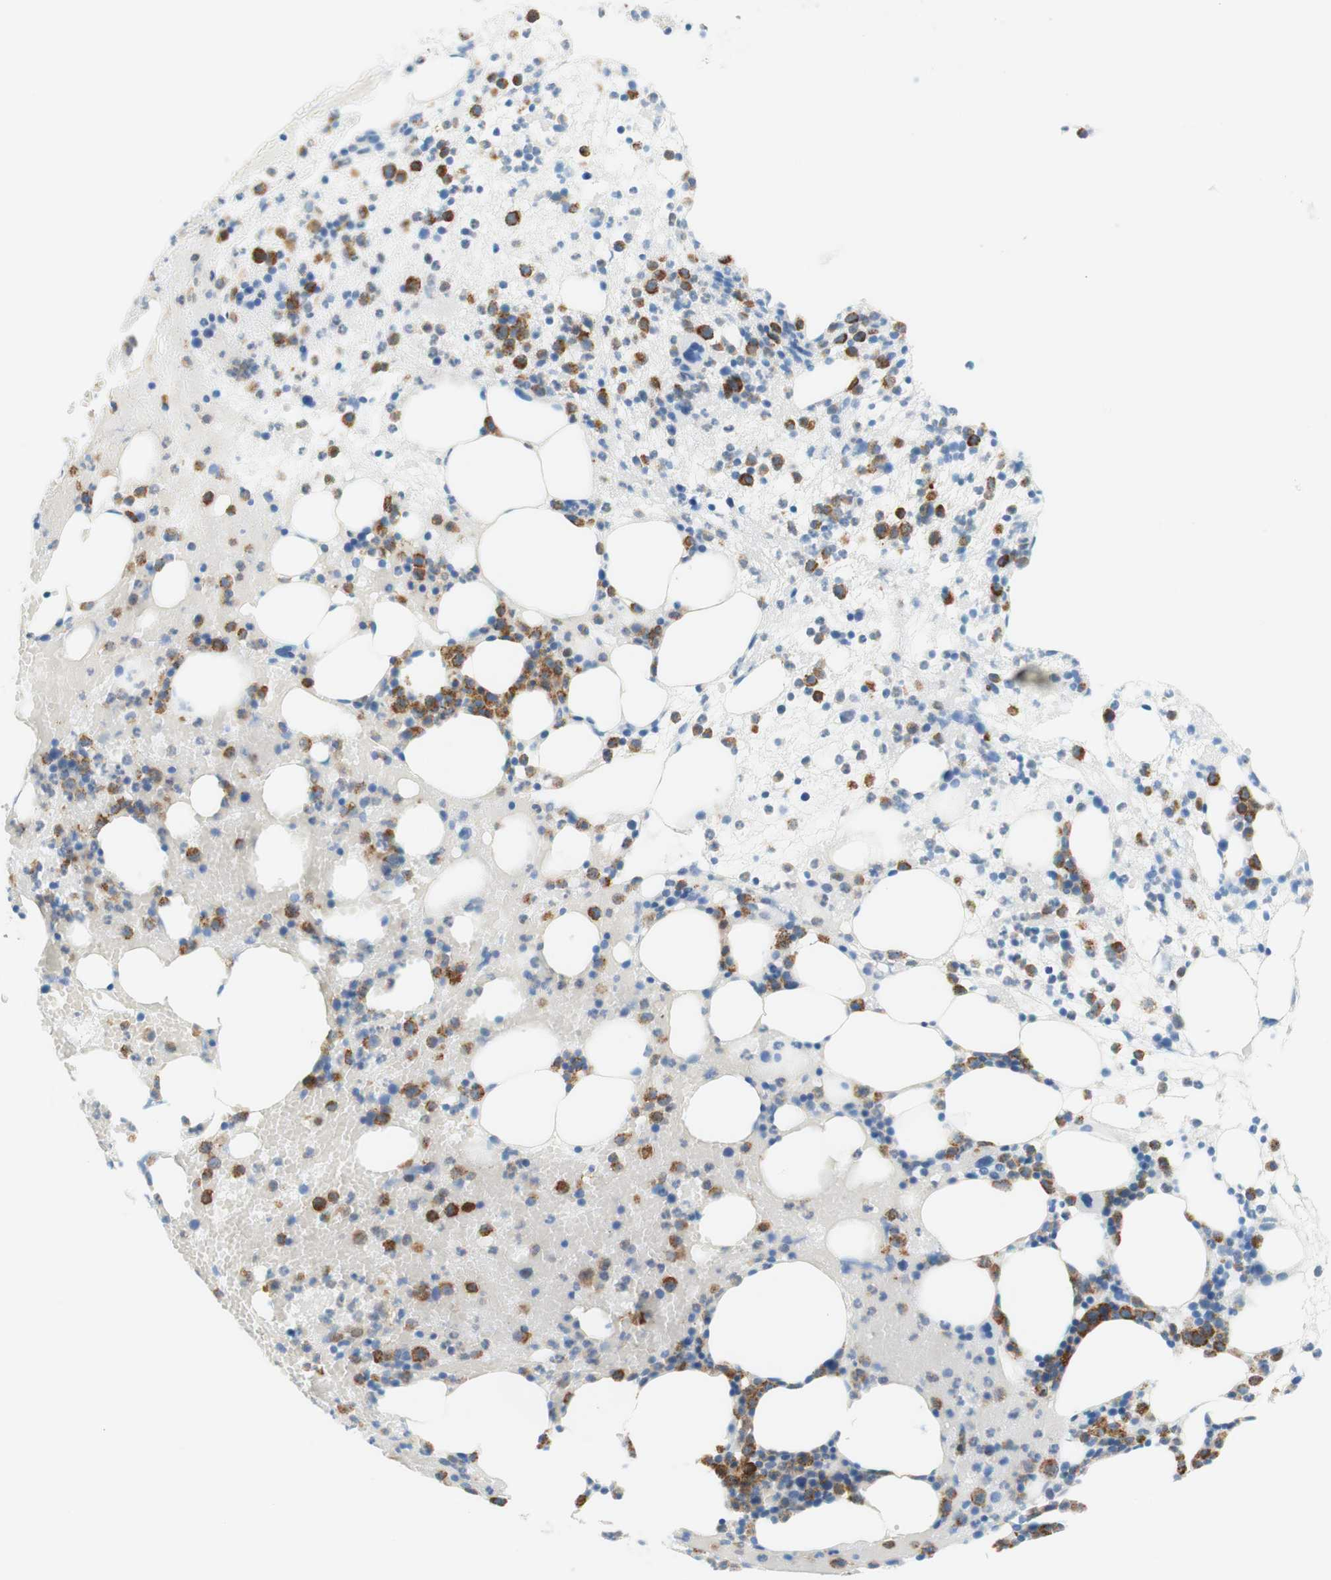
{"staining": {"intensity": "strong", "quantity": "25%-75%", "location": "cytoplasmic/membranous"}, "tissue": "bone marrow", "cell_type": "Hematopoietic cells", "image_type": "normal", "snomed": [{"axis": "morphology", "description": "Normal tissue, NOS"}, {"axis": "morphology", "description": "Inflammation, NOS"}, {"axis": "topography", "description": "Bone marrow"}], "caption": "Protein expression analysis of unremarkable bone marrow exhibits strong cytoplasmic/membranous positivity in approximately 25%-75% of hematopoietic cells. The staining was performed using DAB (3,3'-diaminobenzidine) to visualize the protein expression in brown, while the nuclei were stained in blue with hematoxylin (Magnification: 20x).", "gene": "STMN1", "patient": {"sex": "female", "age": 79}}